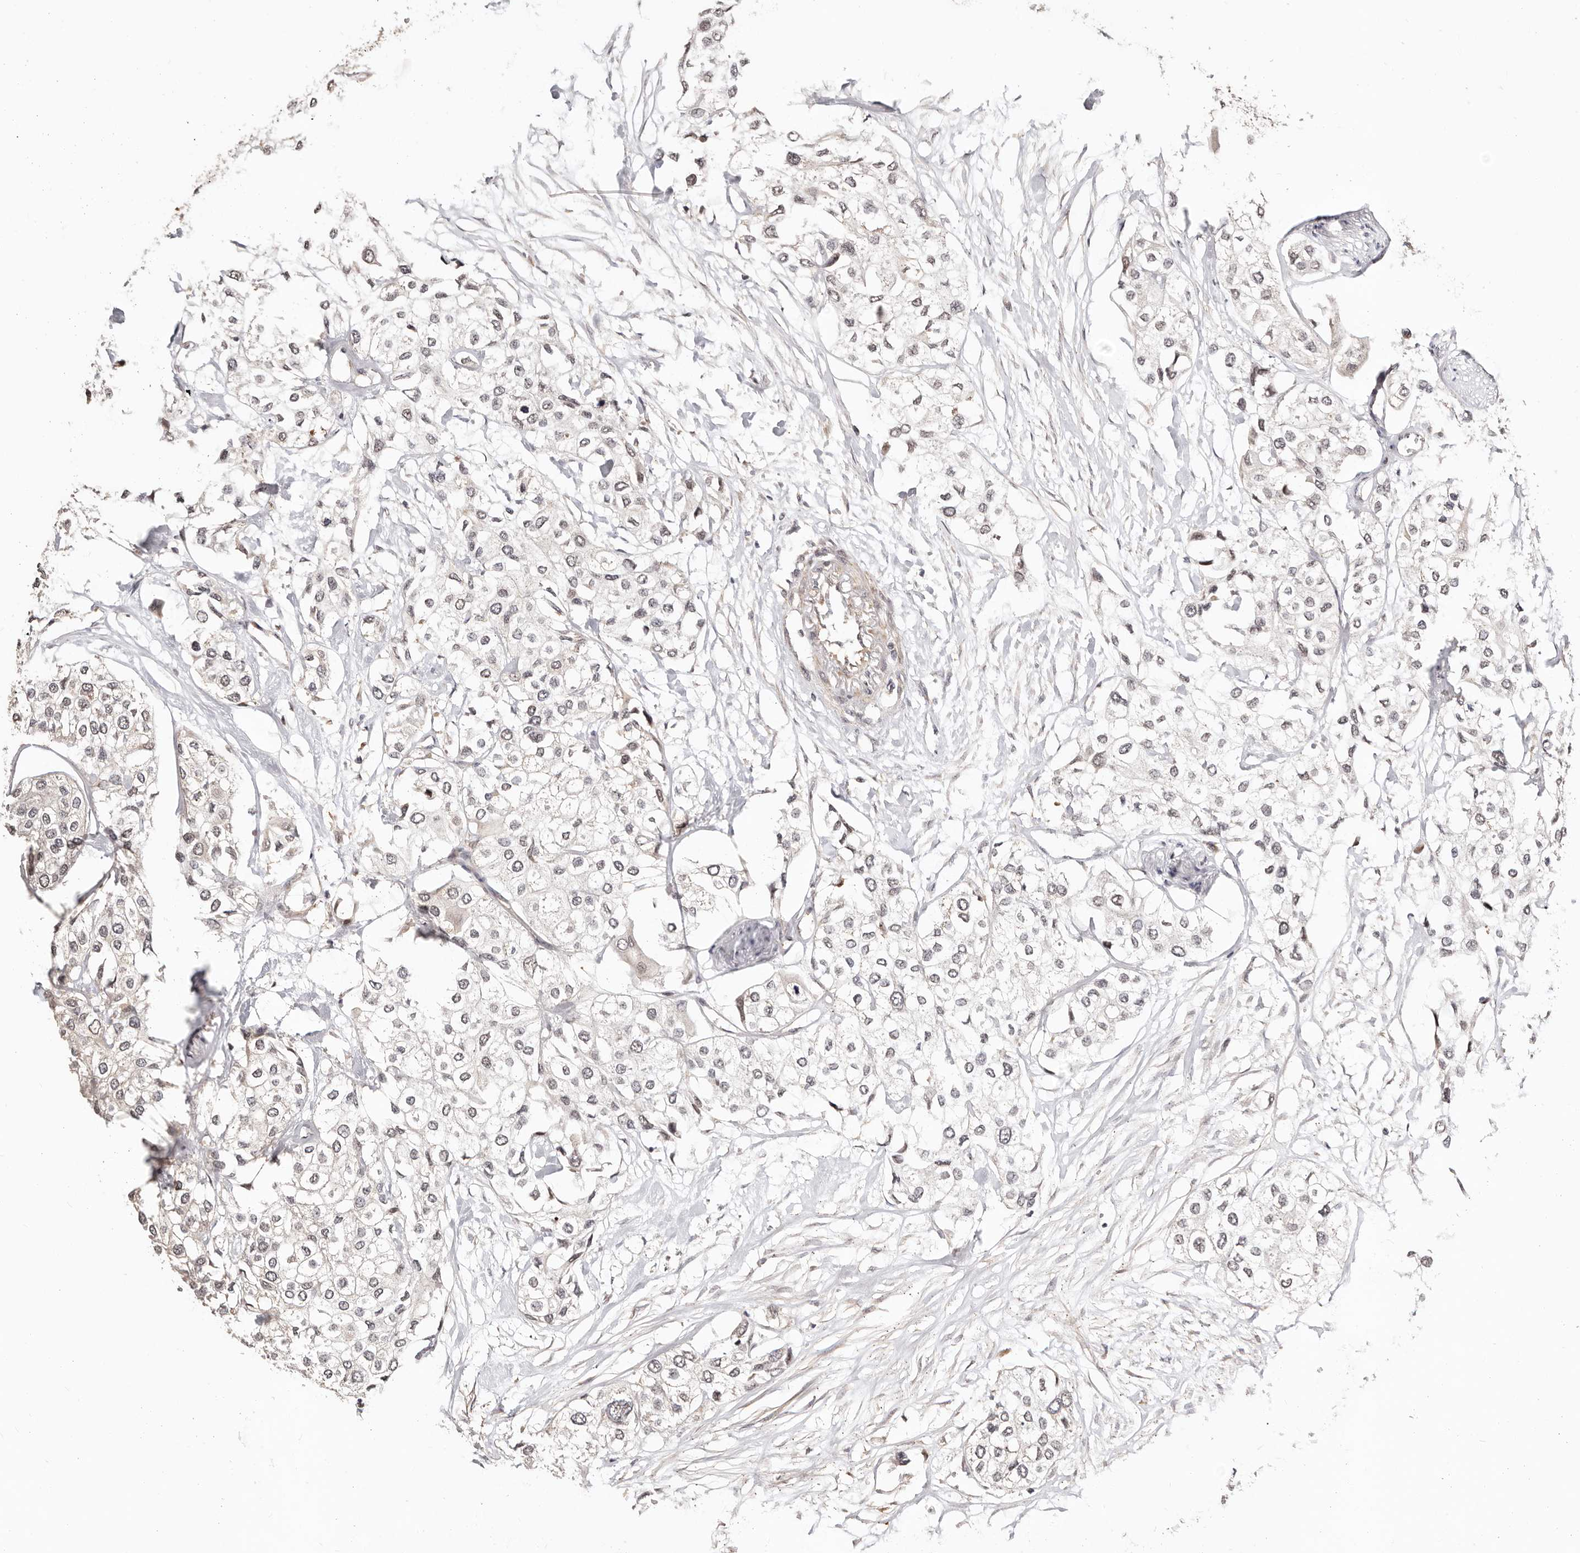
{"staining": {"intensity": "negative", "quantity": "none", "location": "none"}, "tissue": "urothelial cancer", "cell_type": "Tumor cells", "image_type": "cancer", "snomed": [{"axis": "morphology", "description": "Urothelial carcinoma, High grade"}, {"axis": "topography", "description": "Urinary bladder"}], "caption": "DAB immunohistochemical staining of human urothelial cancer displays no significant staining in tumor cells.", "gene": "CTNNBL1", "patient": {"sex": "male", "age": 64}}